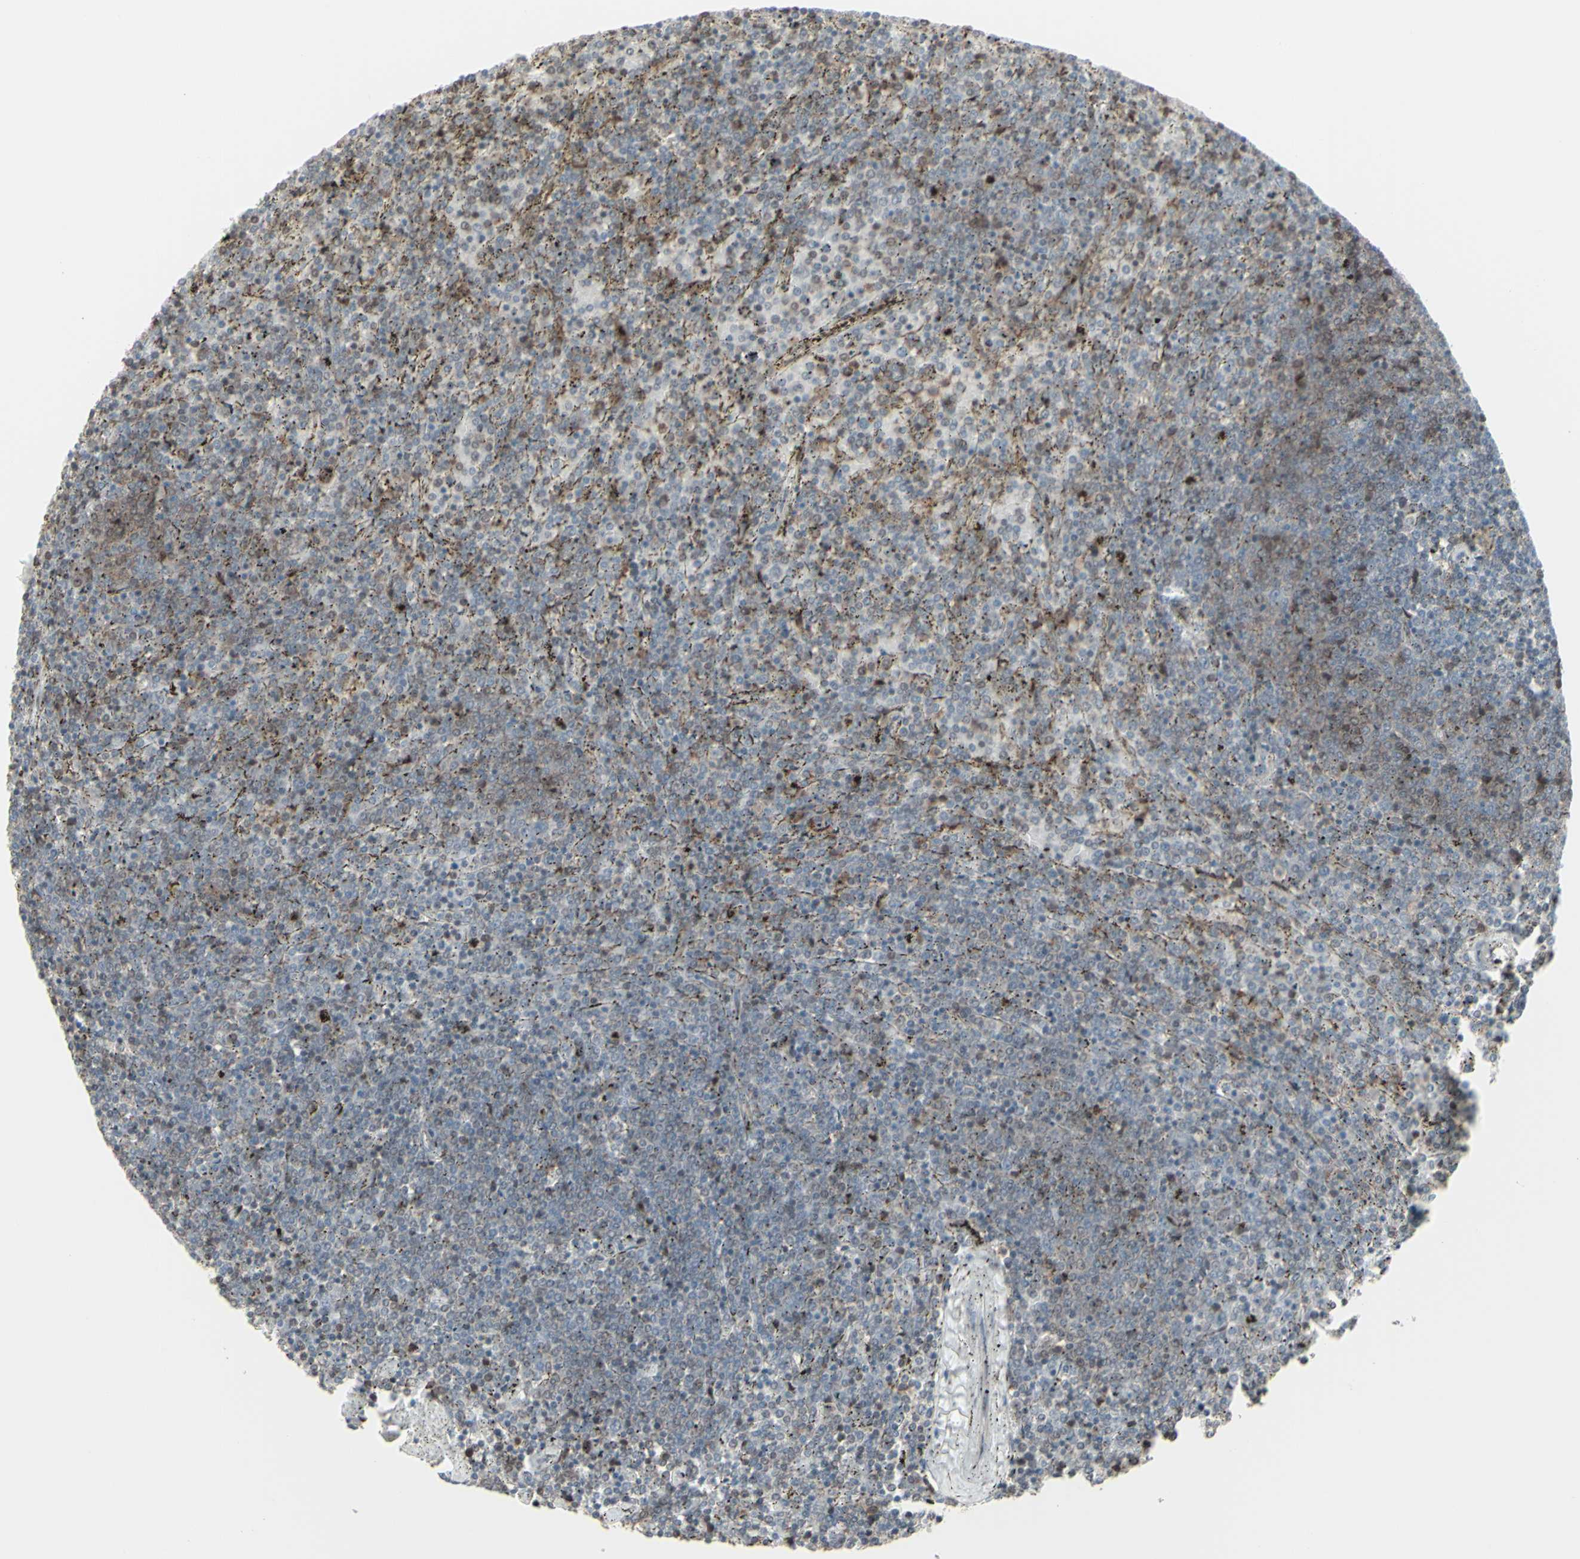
{"staining": {"intensity": "negative", "quantity": "none", "location": "none"}, "tissue": "lymphoma", "cell_type": "Tumor cells", "image_type": "cancer", "snomed": [{"axis": "morphology", "description": "Malignant lymphoma, non-Hodgkin's type, Low grade"}, {"axis": "topography", "description": "Spleen"}], "caption": "High magnification brightfield microscopy of lymphoma stained with DAB (brown) and counterstained with hematoxylin (blue): tumor cells show no significant staining.", "gene": "CD33", "patient": {"sex": "female", "age": 77}}